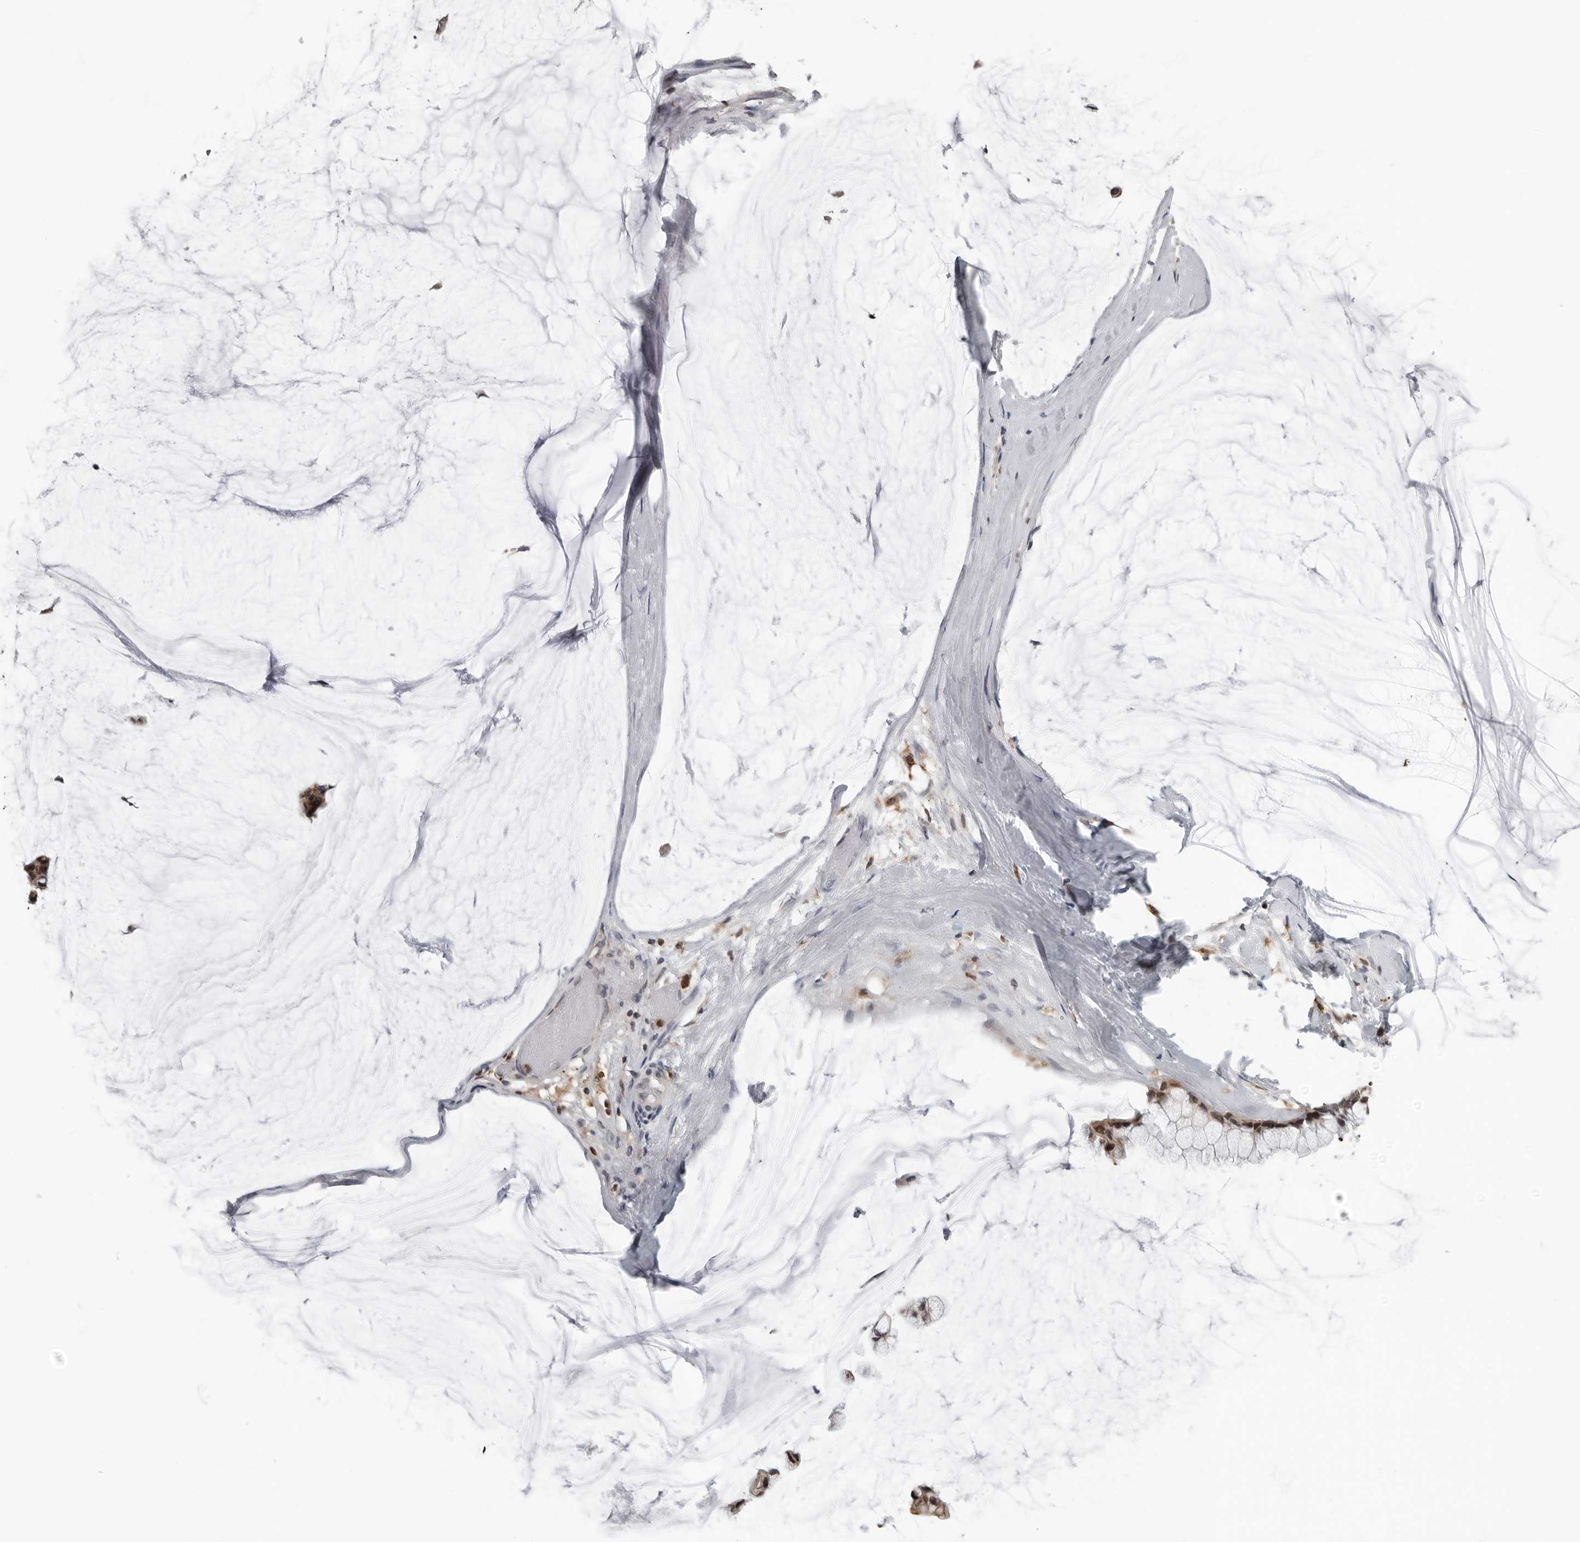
{"staining": {"intensity": "weak", "quantity": ">75%", "location": "cytoplasmic/membranous,nuclear"}, "tissue": "ovarian cancer", "cell_type": "Tumor cells", "image_type": "cancer", "snomed": [{"axis": "morphology", "description": "Cystadenocarcinoma, mucinous, NOS"}, {"axis": "topography", "description": "Ovary"}], "caption": "This is a histology image of IHC staining of ovarian mucinous cystadenocarcinoma, which shows weak expression in the cytoplasmic/membranous and nuclear of tumor cells.", "gene": "HSPH1", "patient": {"sex": "female", "age": 39}}